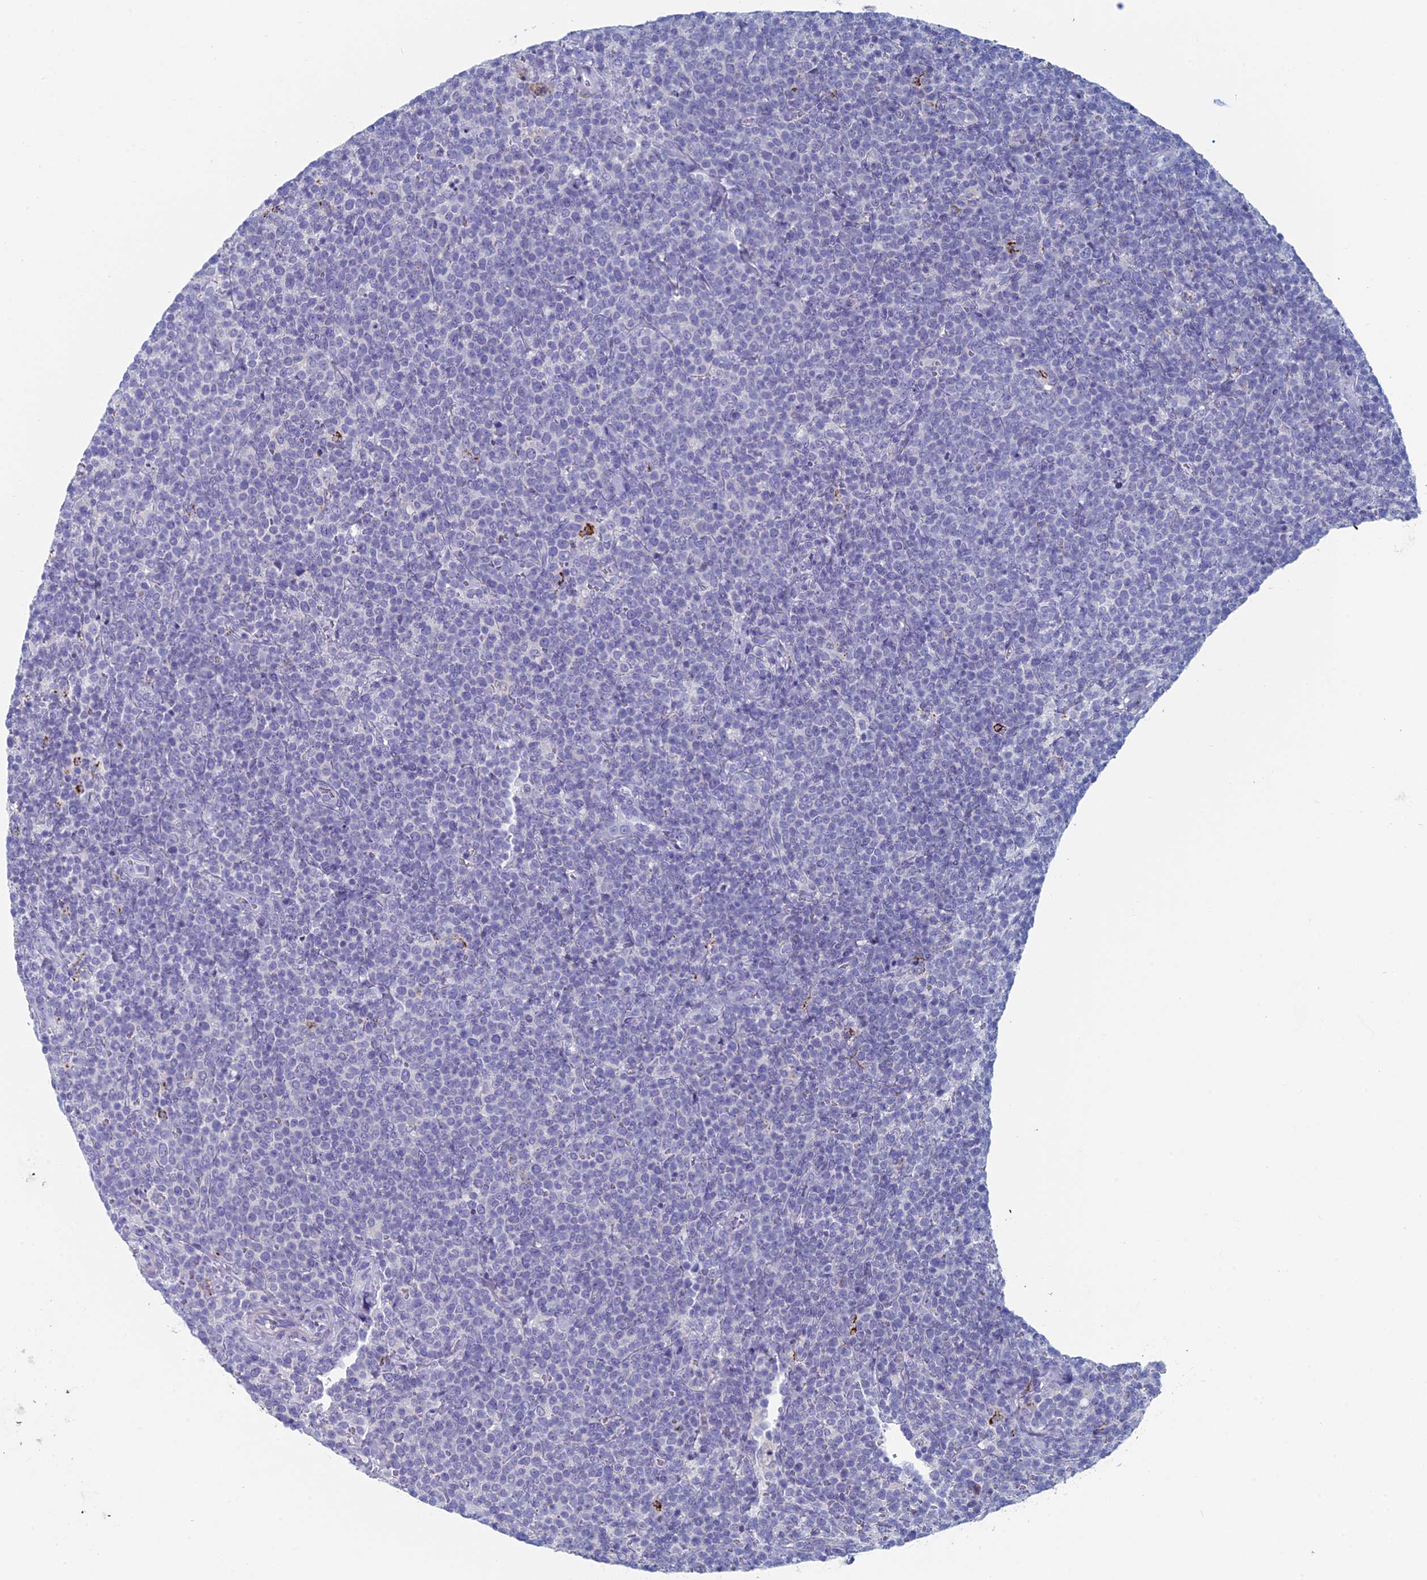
{"staining": {"intensity": "negative", "quantity": "none", "location": "none"}, "tissue": "lymphoma", "cell_type": "Tumor cells", "image_type": "cancer", "snomed": [{"axis": "morphology", "description": "Malignant lymphoma, non-Hodgkin's type, High grade"}, {"axis": "topography", "description": "Lymph node"}], "caption": "Immunohistochemistry (IHC) histopathology image of human malignant lymphoma, non-Hodgkin's type (high-grade) stained for a protein (brown), which exhibits no positivity in tumor cells.", "gene": "ALMS1", "patient": {"sex": "male", "age": 61}}